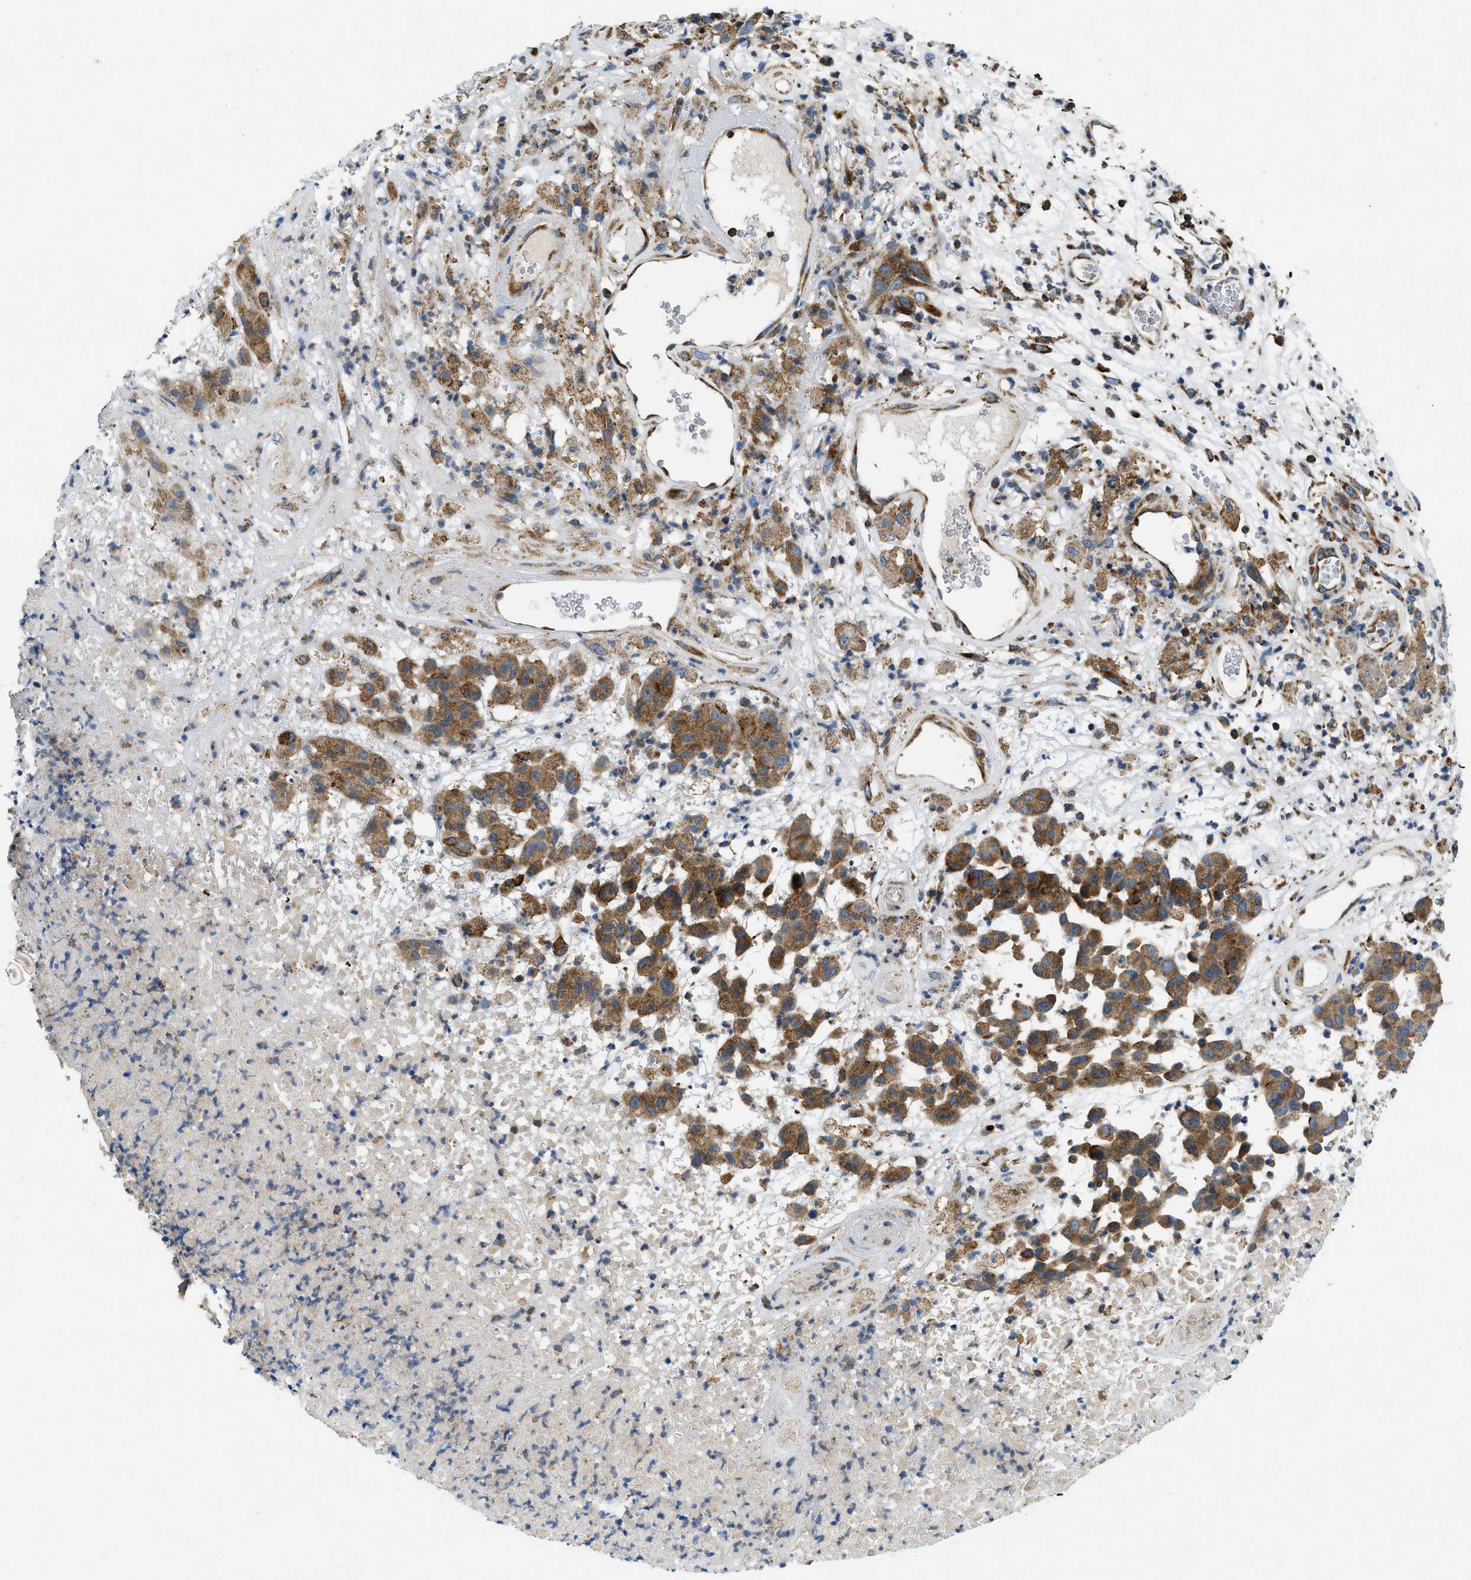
{"staining": {"intensity": "moderate", "quantity": ">75%", "location": "cytoplasmic/membranous"}, "tissue": "melanoma", "cell_type": "Tumor cells", "image_type": "cancer", "snomed": [{"axis": "morphology", "description": "Malignant melanoma, NOS"}, {"axis": "topography", "description": "Skin"}], "caption": "Protein expression analysis of melanoma exhibits moderate cytoplasmic/membranous expression in about >75% of tumor cells.", "gene": "CSPG4", "patient": {"sex": "male", "age": 59}}